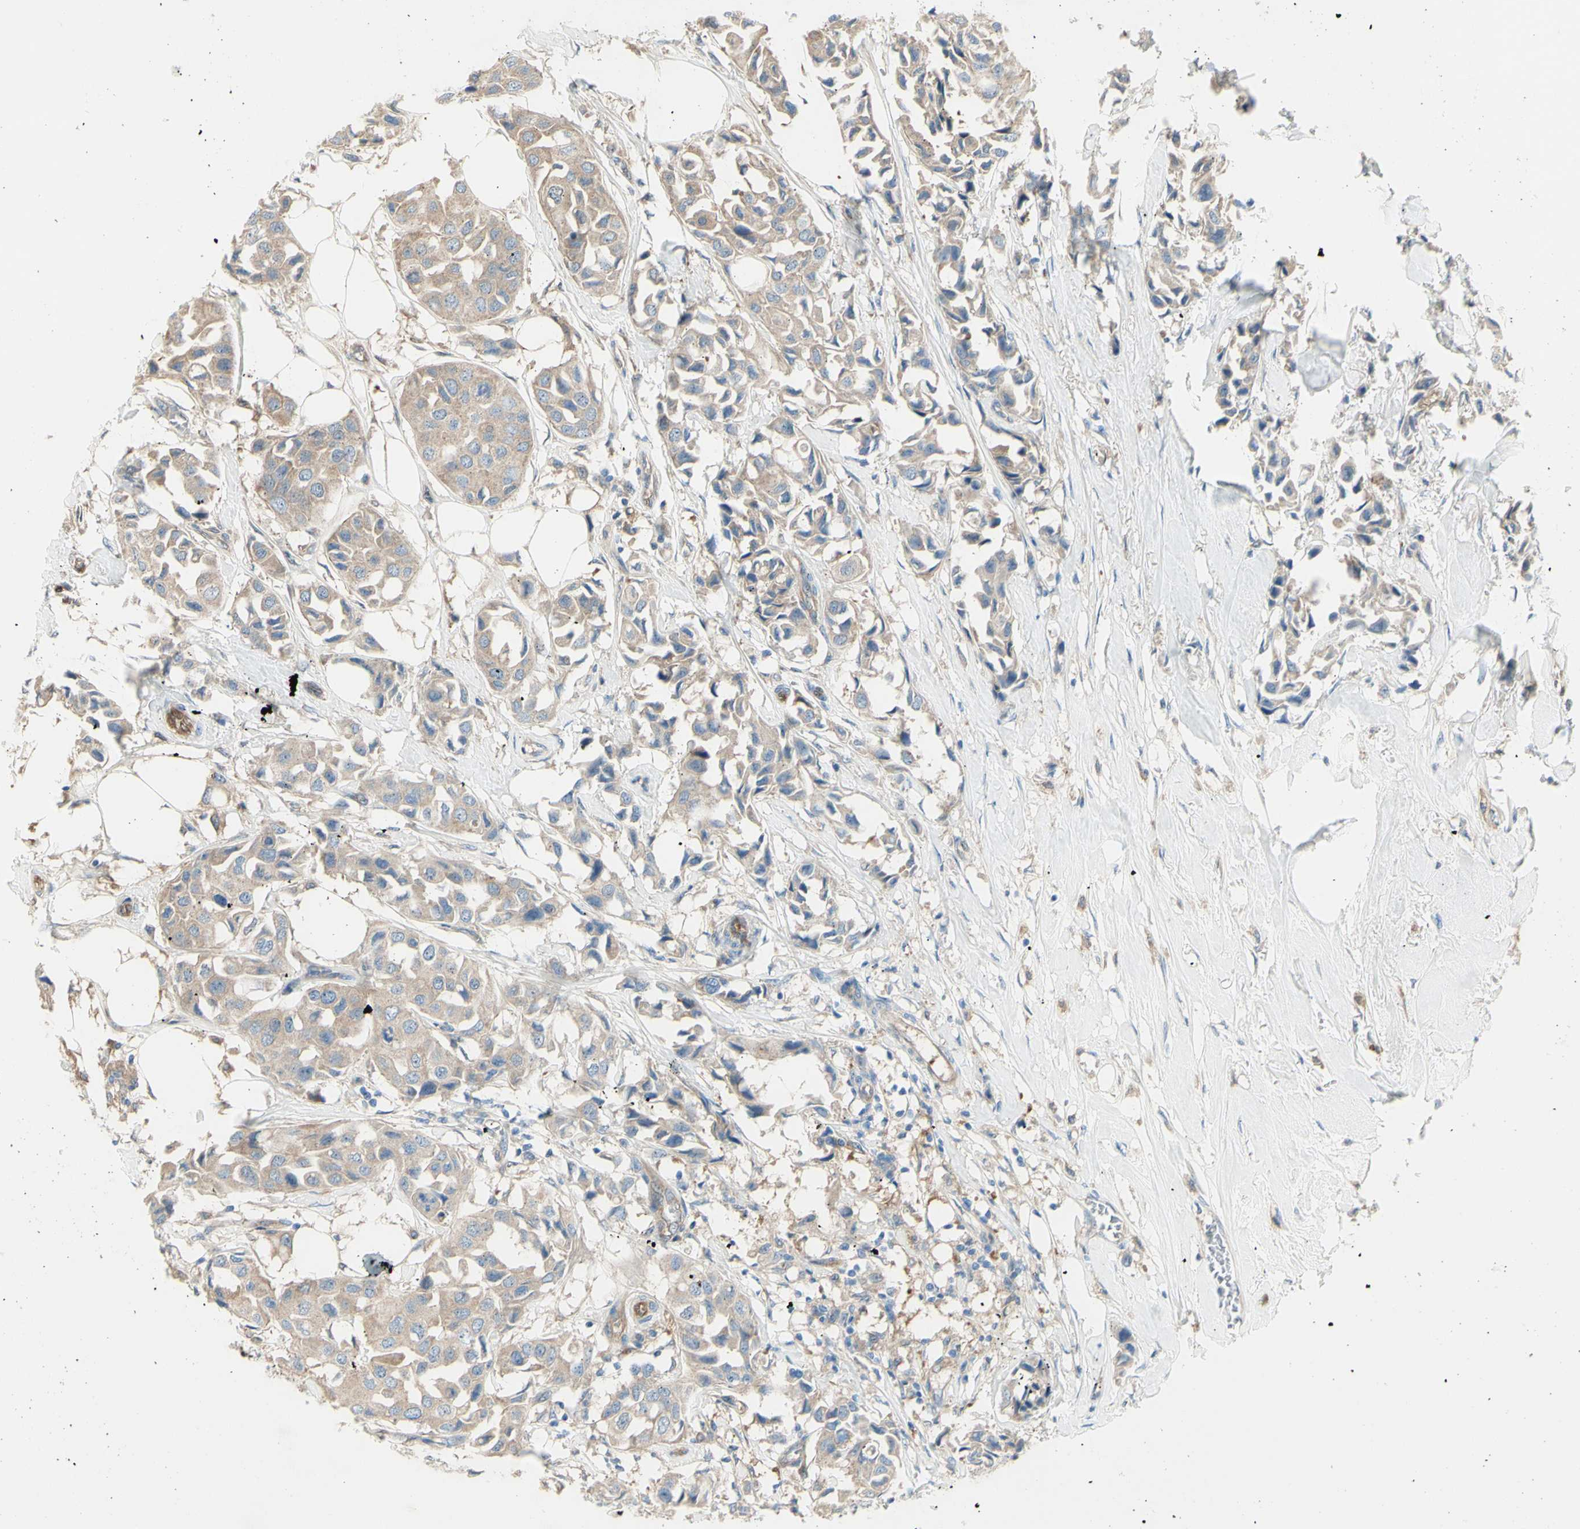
{"staining": {"intensity": "weak", "quantity": ">75%", "location": "cytoplasmic/membranous"}, "tissue": "breast cancer", "cell_type": "Tumor cells", "image_type": "cancer", "snomed": [{"axis": "morphology", "description": "Duct carcinoma"}, {"axis": "topography", "description": "Breast"}], "caption": "Immunohistochemistry (IHC) photomicrograph of human invasive ductal carcinoma (breast) stained for a protein (brown), which shows low levels of weak cytoplasmic/membranous expression in about >75% of tumor cells.", "gene": "IGSF9B", "patient": {"sex": "female", "age": 80}}